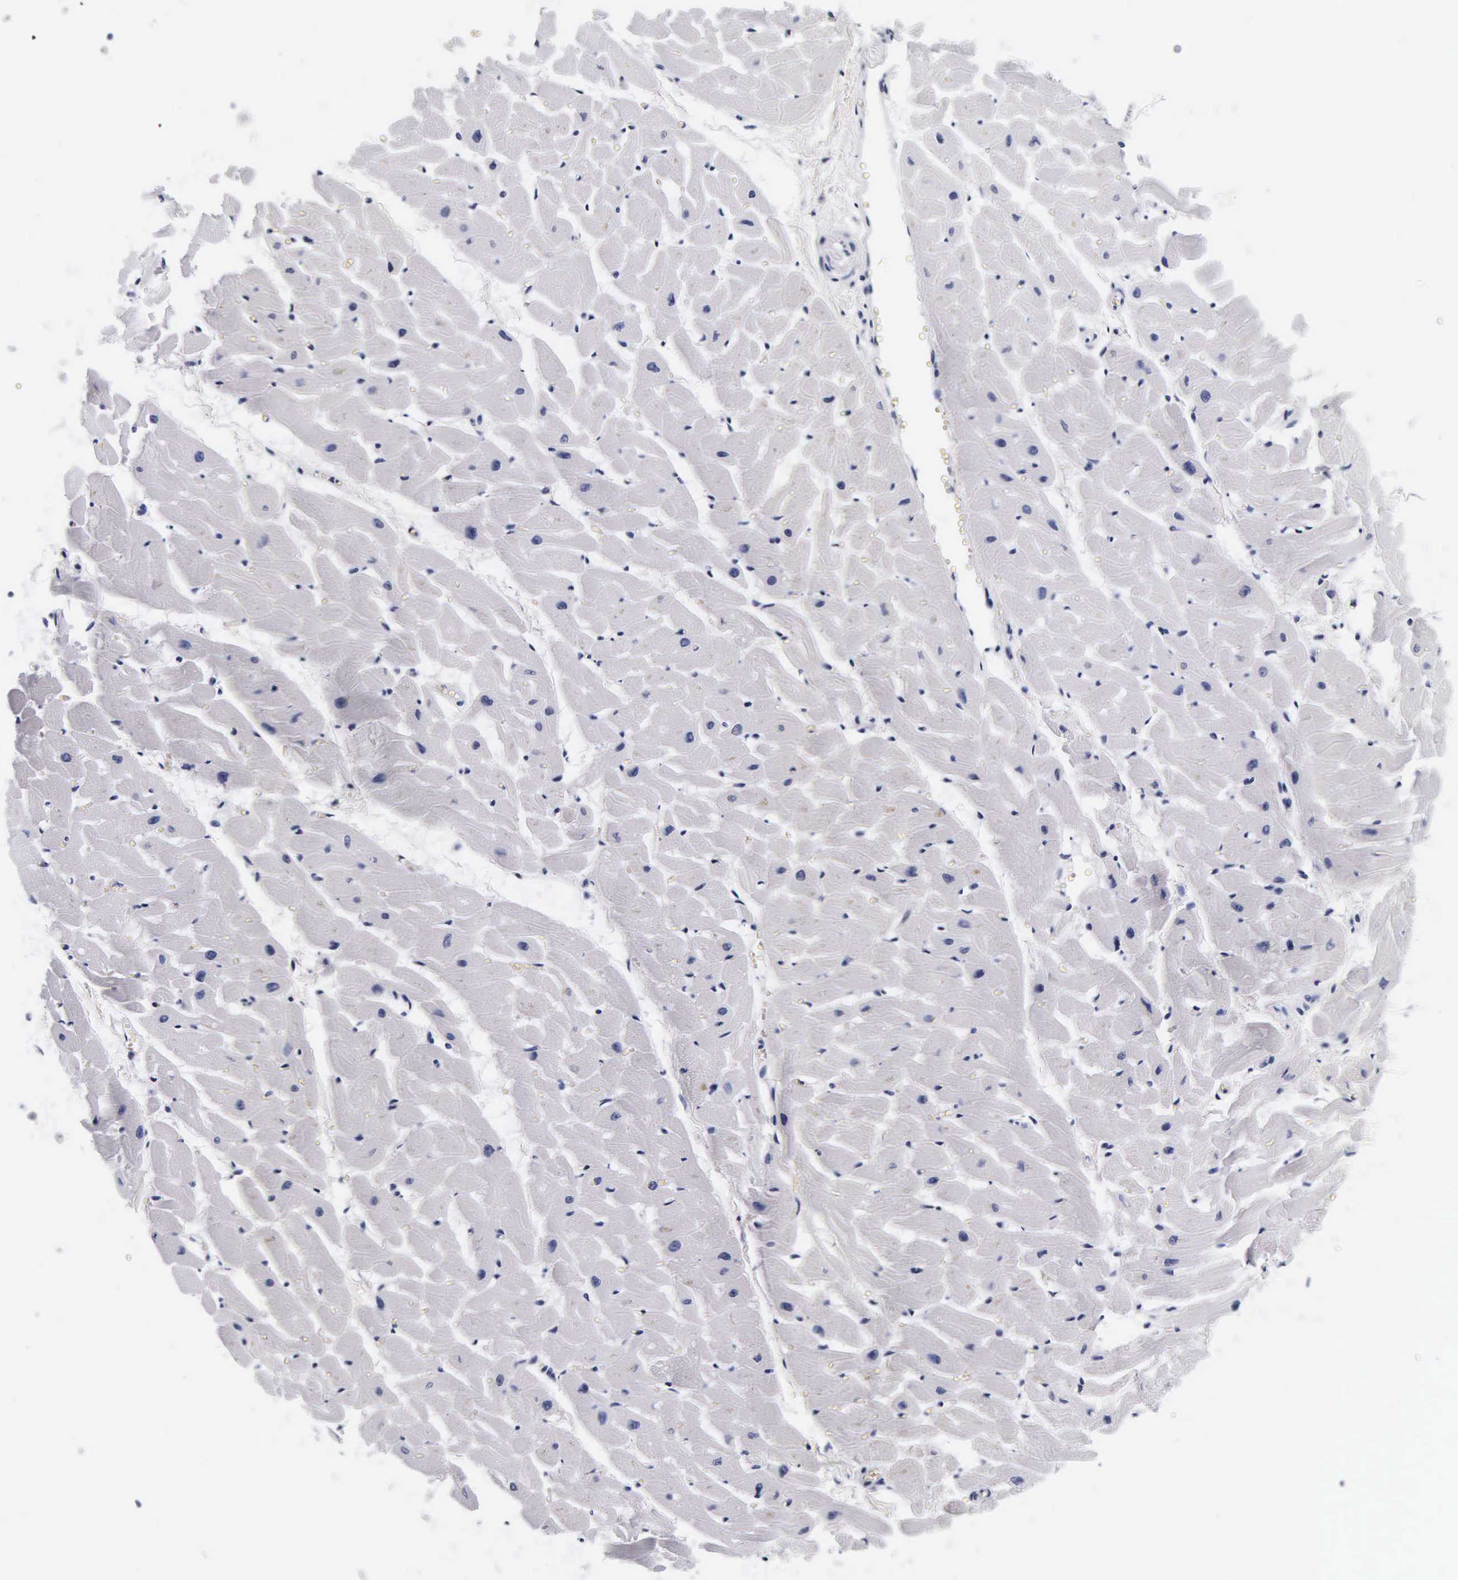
{"staining": {"intensity": "negative", "quantity": "none", "location": "none"}, "tissue": "heart muscle", "cell_type": "Cardiomyocytes", "image_type": "normal", "snomed": [{"axis": "morphology", "description": "Normal tissue, NOS"}, {"axis": "topography", "description": "Heart"}], "caption": "Histopathology image shows no protein staining in cardiomyocytes of normal heart muscle.", "gene": "KRT18", "patient": {"sex": "female", "age": 19}}